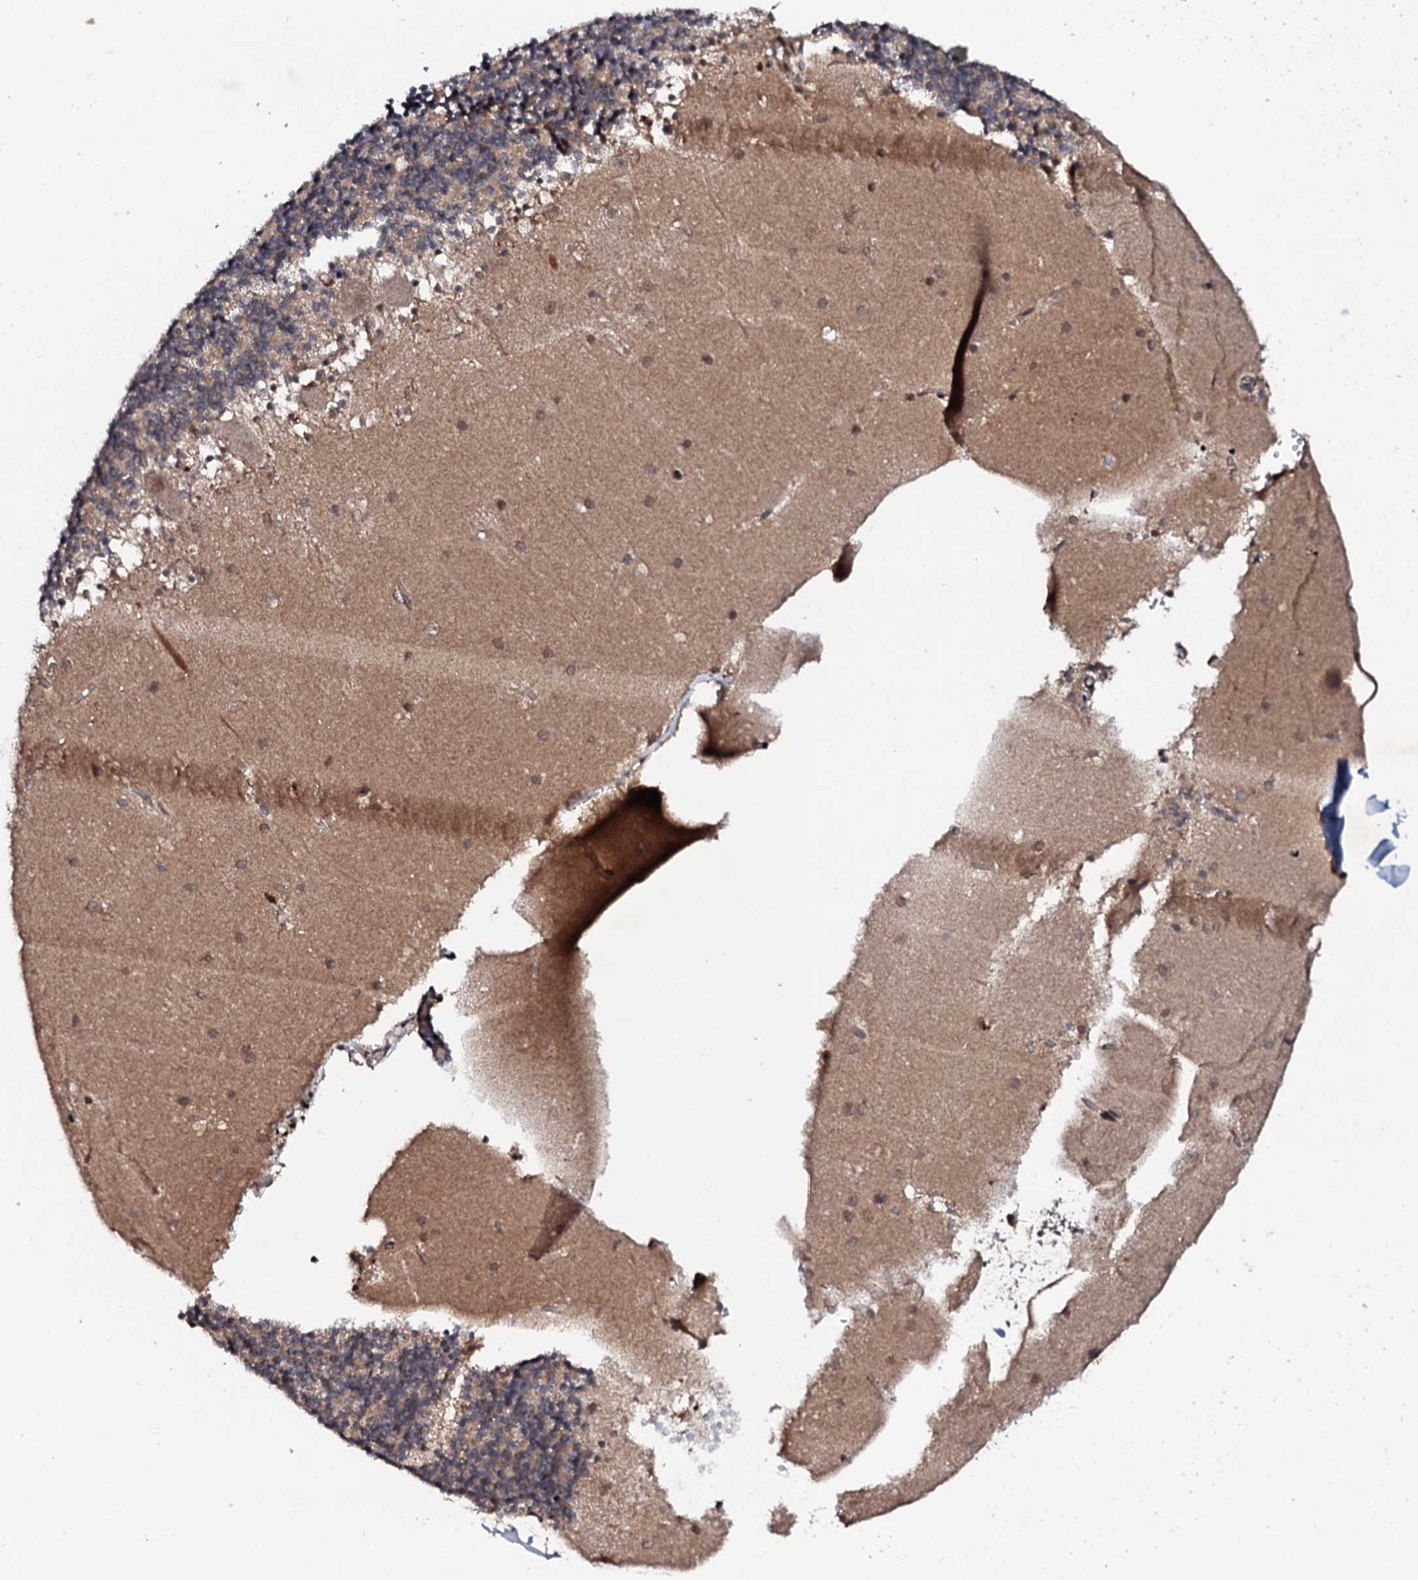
{"staining": {"intensity": "weak", "quantity": "25%-75%", "location": "cytoplasmic/membranous"}, "tissue": "cerebellum", "cell_type": "Cells in granular layer", "image_type": "normal", "snomed": [{"axis": "morphology", "description": "Normal tissue, NOS"}, {"axis": "topography", "description": "Cerebellum"}], "caption": "A micrograph showing weak cytoplasmic/membranous positivity in approximately 25%-75% of cells in granular layer in benign cerebellum, as visualized by brown immunohistochemical staining.", "gene": "FAM111A", "patient": {"sex": "male", "age": 54}}